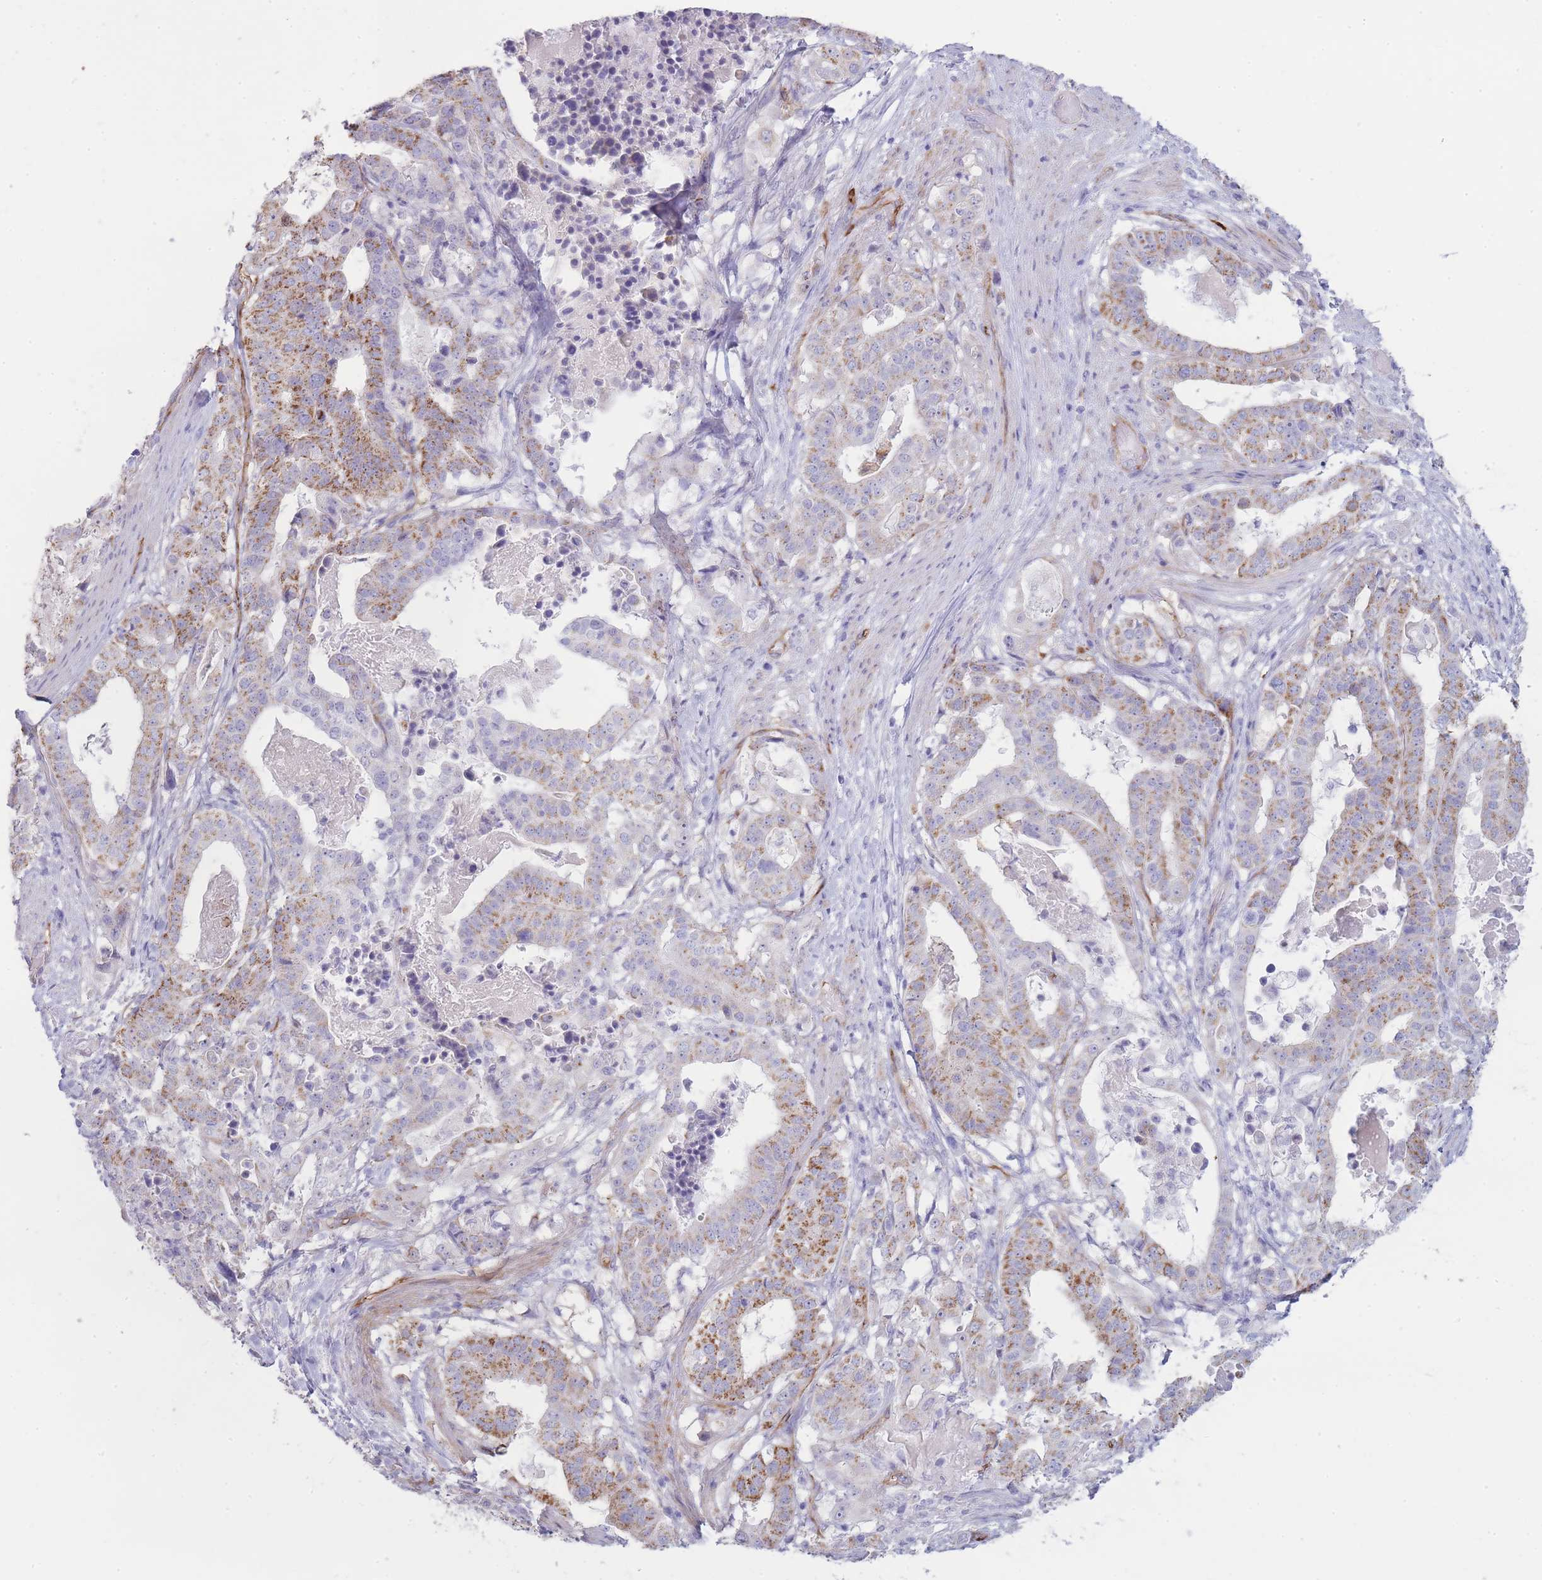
{"staining": {"intensity": "moderate", "quantity": "25%-75%", "location": "cytoplasmic/membranous"}, "tissue": "stomach cancer", "cell_type": "Tumor cells", "image_type": "cancer", "snomed": [{"axis": "morphology", "description": "Adenocarcinoma, NOS"}, {"axis": "topography", "description": "Stomach"}], "caption": "Immunohistochemistry (IHC) staining of stomach adenocarcinoma, which reveals medium levels of moderate cytoplasmic/membranous staining in about 25%-75% of tumor cells indicating moderate cytoplasmic/membranous protein staining. The staining was performed using DAB (brown) for protein detection and nuclei were counterstained in hematoxylin (blue).", "gene": "UTP14A", "patient": {"sex": "male", "age": 48}}